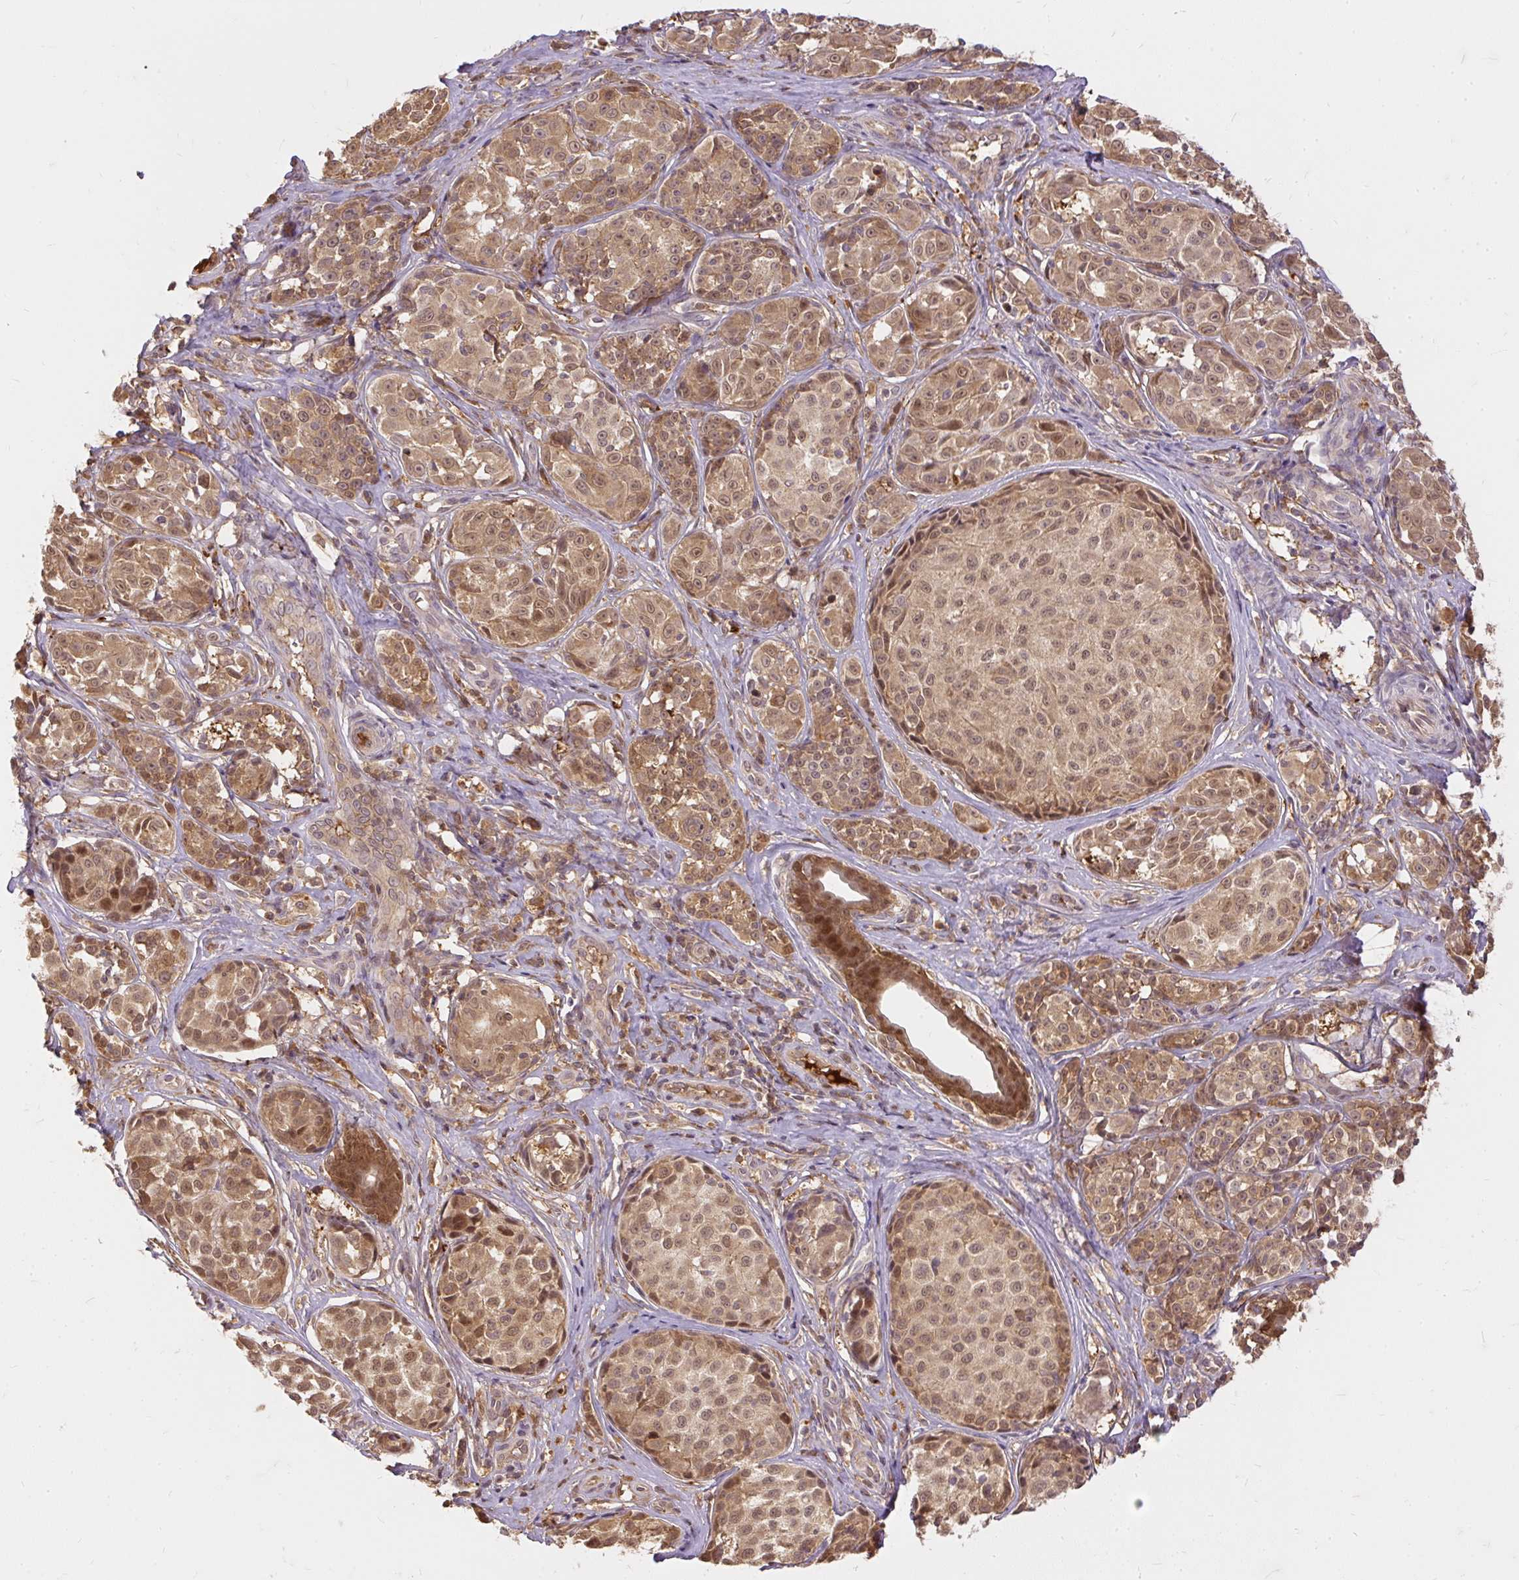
{"staining": {"intensity": "moderate", "quantity": ">75%", "location": "cytoplasmic/membranous,nuclear"}, "tissue": "melanoma", "cell_type": "Tumor cells", "image_type": "cancer", "snomed": [{"axis": "morphology", "description": "Malignant melanoma, NOS"}, {"axis": "topography", "description": "Skin"}], "caption": "Immunohistochemistry (IHC) (DAB (3,3'-diaminobenzidine)) staining of human malignant melanoma demonstrates moderate cytoplasmic/membranous and nuclear protein staining in about >75% of tumor cells. (DAB IHC with brightfield microscopy, high magnification).", "gene": "AP5S1", "patient": {"sex": "female", "age": 35}}